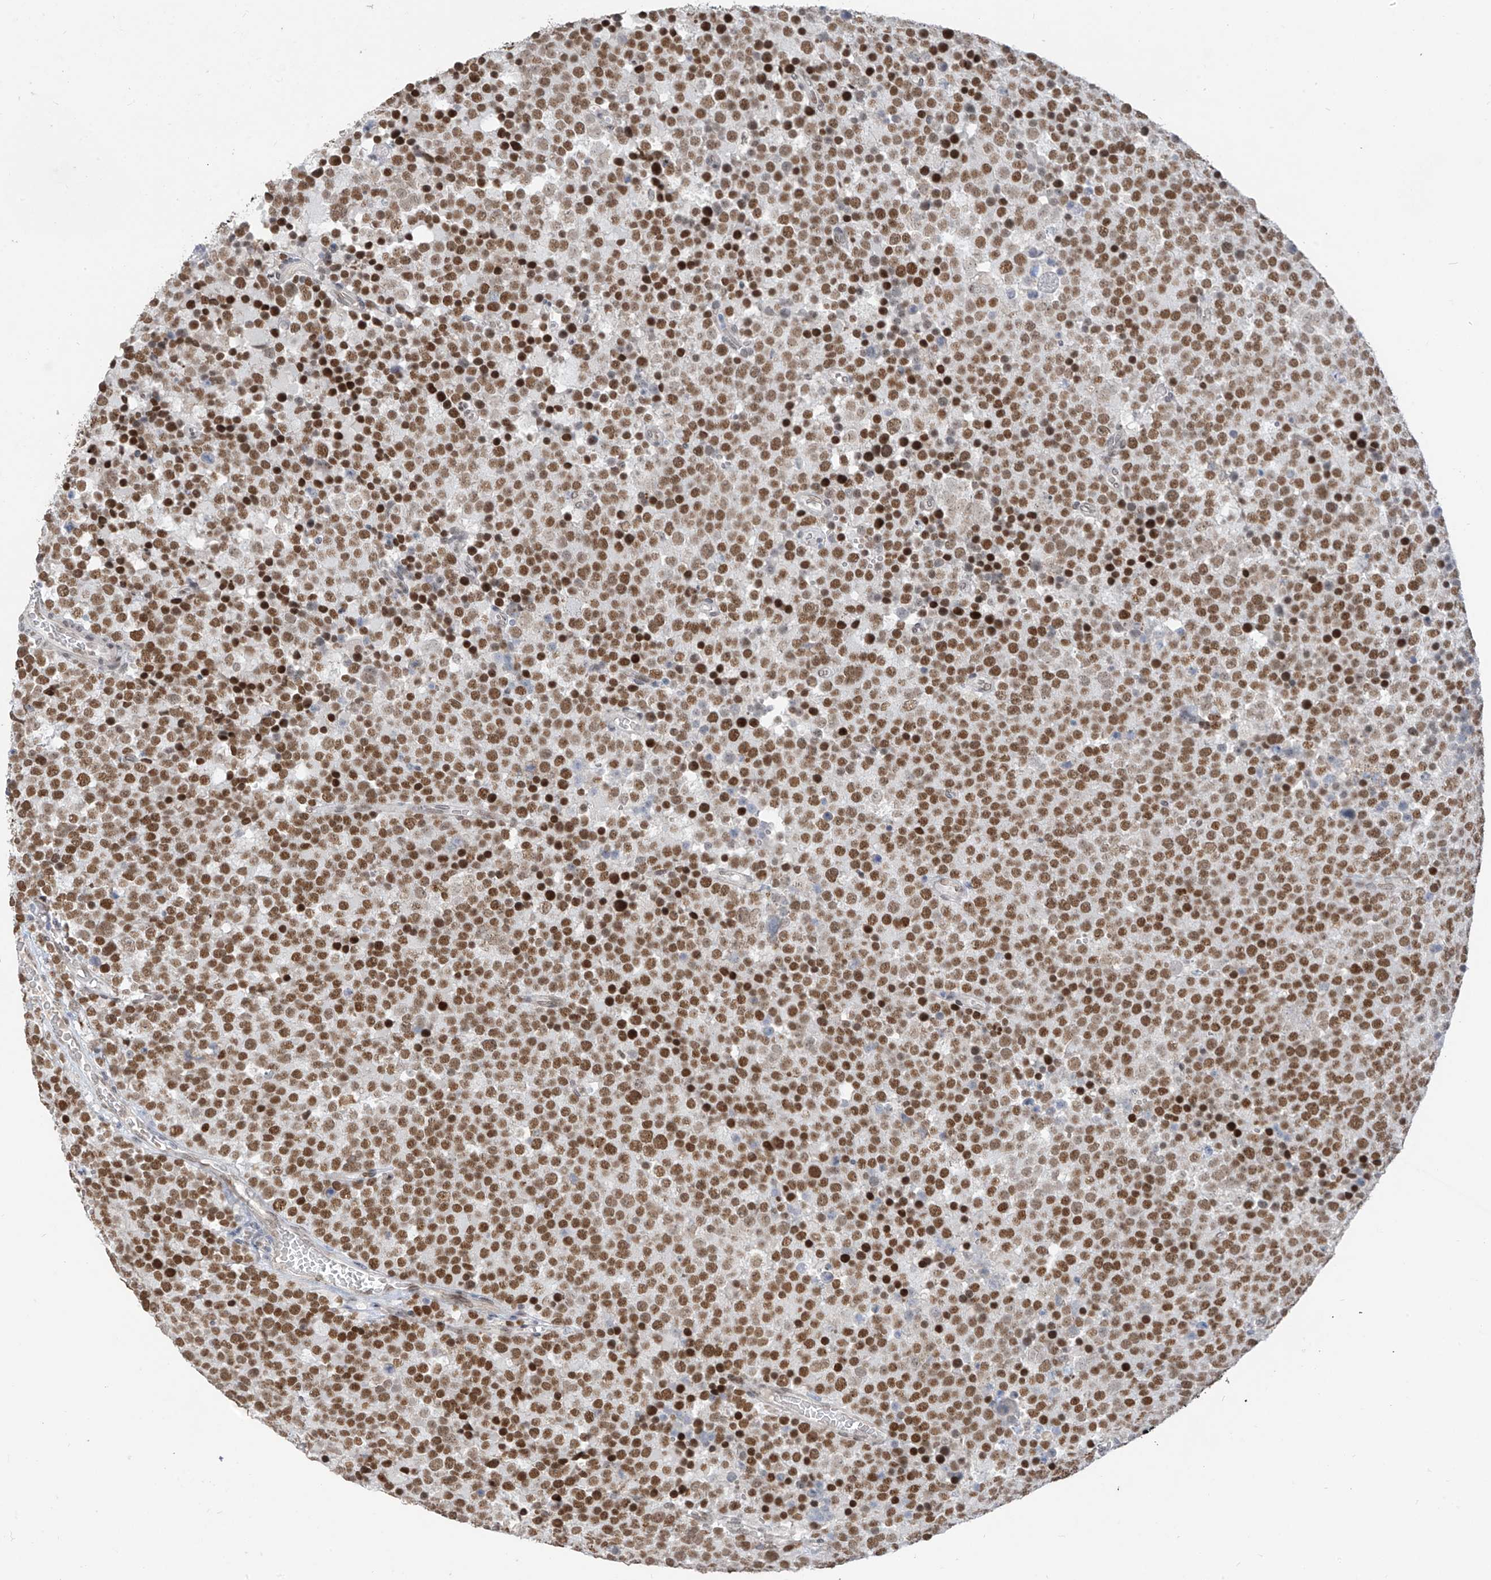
{"staining": {"intensity": "strong", "quantity": ">75%", "location": "nuclear"}, "tissue": "testis cancer", "cell_type": "Tumor cells", "image_type": "cancer", "snomed": [{"axis": "morphology", "description": "Seminoma, NOS"}, {"axis": "topography", "description": "Testis"}], "caption": "Testis seminoma stained for a protein (brown) displays strong nuclear positive expression in about >75% of tumor cells.", "gene": "MCM9", "patient": {"sex": "male", "age": 71}}